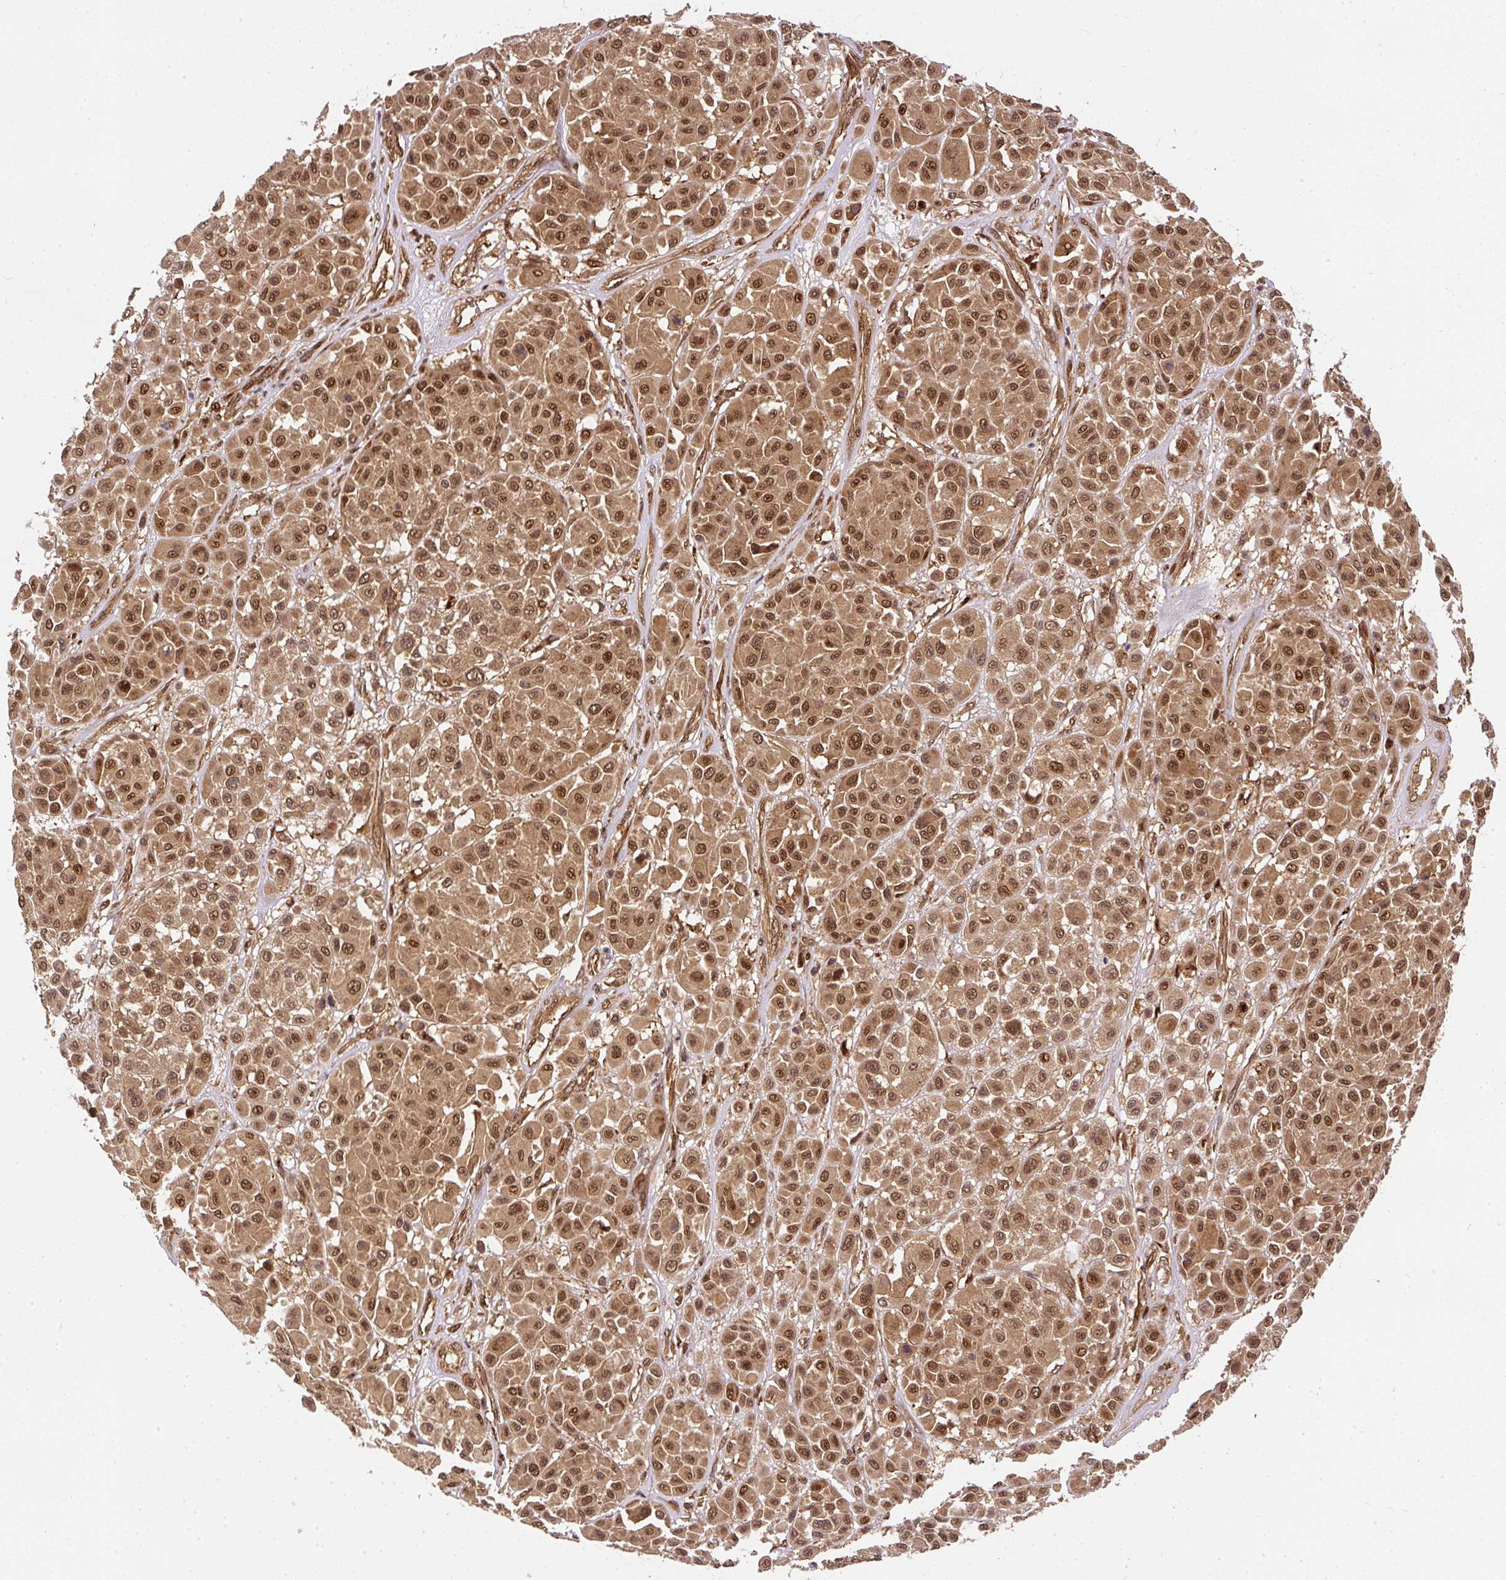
{"staining": {"intensity": "moderate", "quantity": ">75%", "location": "cytoplasmic/membranous,nuclear"}, "tissue": "melanoma", "cell_type": "Tumor cells", "image_type": "cancer", "snomed": [{"axis": "morphology", "description": "Malignant melanoma, Metastatic site"}, {"axis": "topography", "description": "Soft tissue"}], "caption": "Immunohistochemical staining of melanoma reveals medium levels of moderate cytoplasmic/membranous and nuclear protein positivity in approximately >75% of tumor cells.", "gene": "PSMD1", "patient": {"sex": "male", "age": 41}}